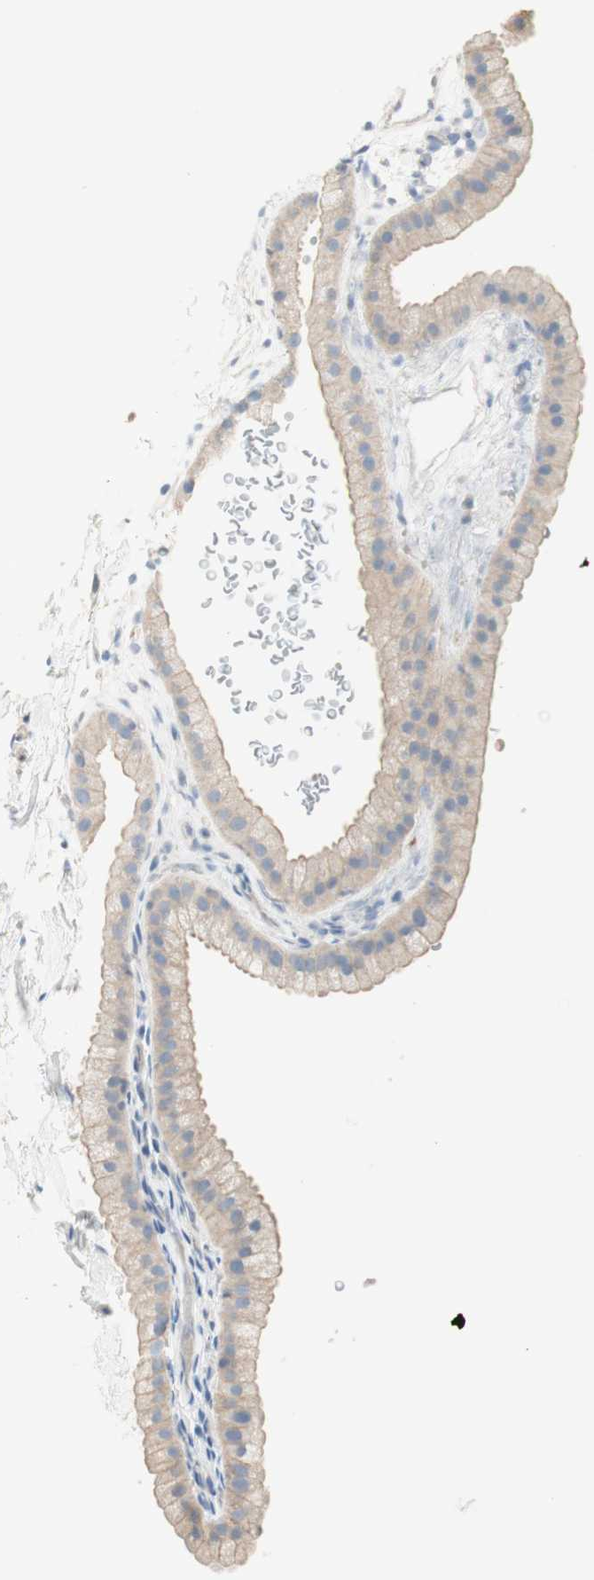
{"staining": {"intensity": "weak", "quantity": "25%-75%", "location": "cytoplasmic/membranous"}, "tissue": "gallbladder", "cell_type": "Glandular cells", "image_type": "normal", "snomed": [{"axis": "morphology", "description": "Normal tissue, NOS"}, {"axis": "topography", "description": "Gallbladder"}], "caption": "The immunohistochemical stain highlights weak cytoplasmic/membranous staining in glandular cells of benign gallbladder. (IHC, brightfield microscopy, high magnification).", "gene": "MANEA", "patient": {"sex": "female", "age": 64}}